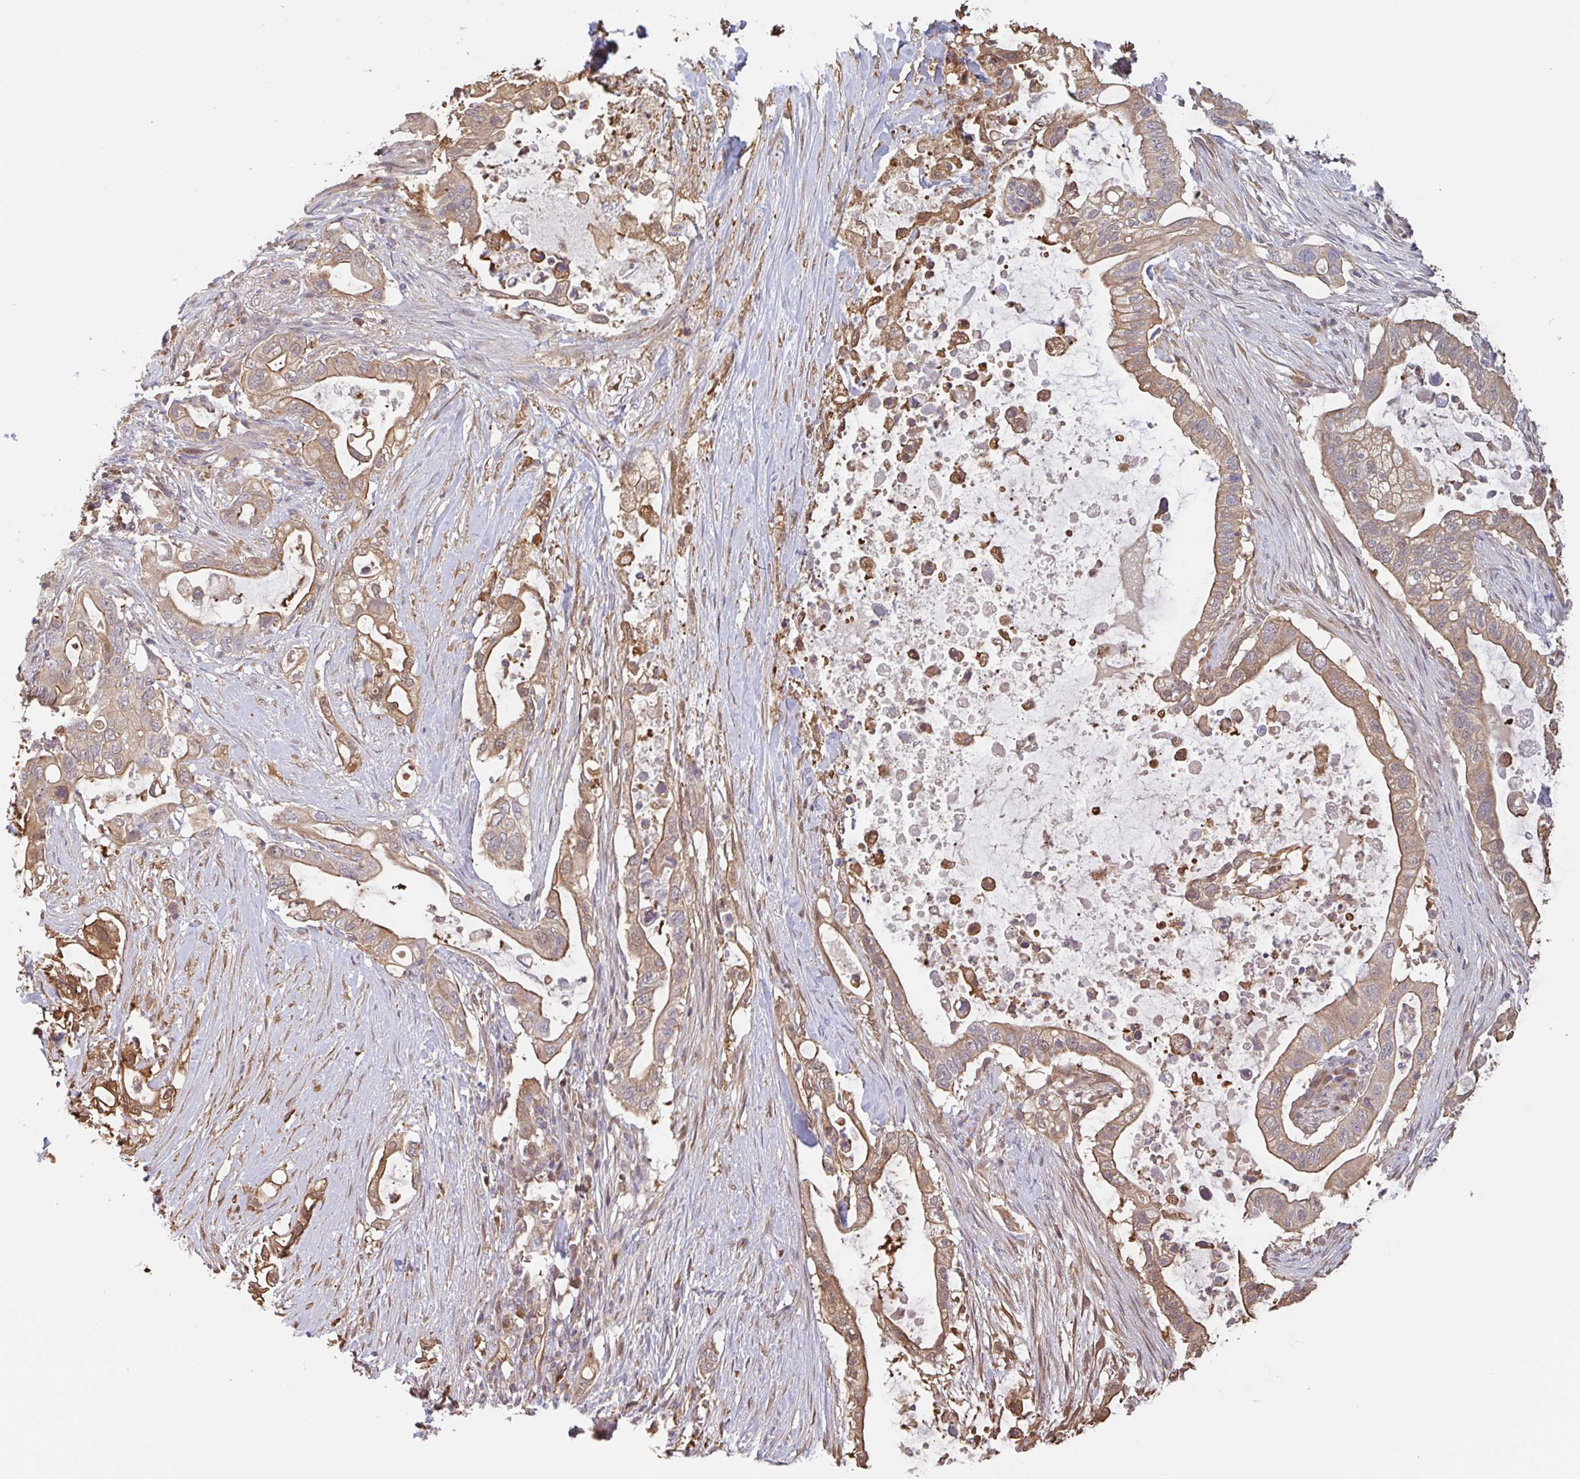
{"staining": {"intensity": "moderate", "quantity": ">75%", "location": "cytoplasmic/membranous"}, "tissue": "pancreatic cancer", "cell_type": "Tumor cells", "image_type": "cancer", "snomed": [{"axis": "morphology", "description": "Adenocarcinoma, NOS"}, {"axis": "topography", "description": "Pancreas"}], "caption": "Adenocarcinoma (pancreatic) was stained to show a protein in brown. There is medium levels of moderate cytoplasmic/membranous staining in approximately >75% of tumor cells.", "gene": "OTOP2", "patient": {"sex": "female", "age": 72}}